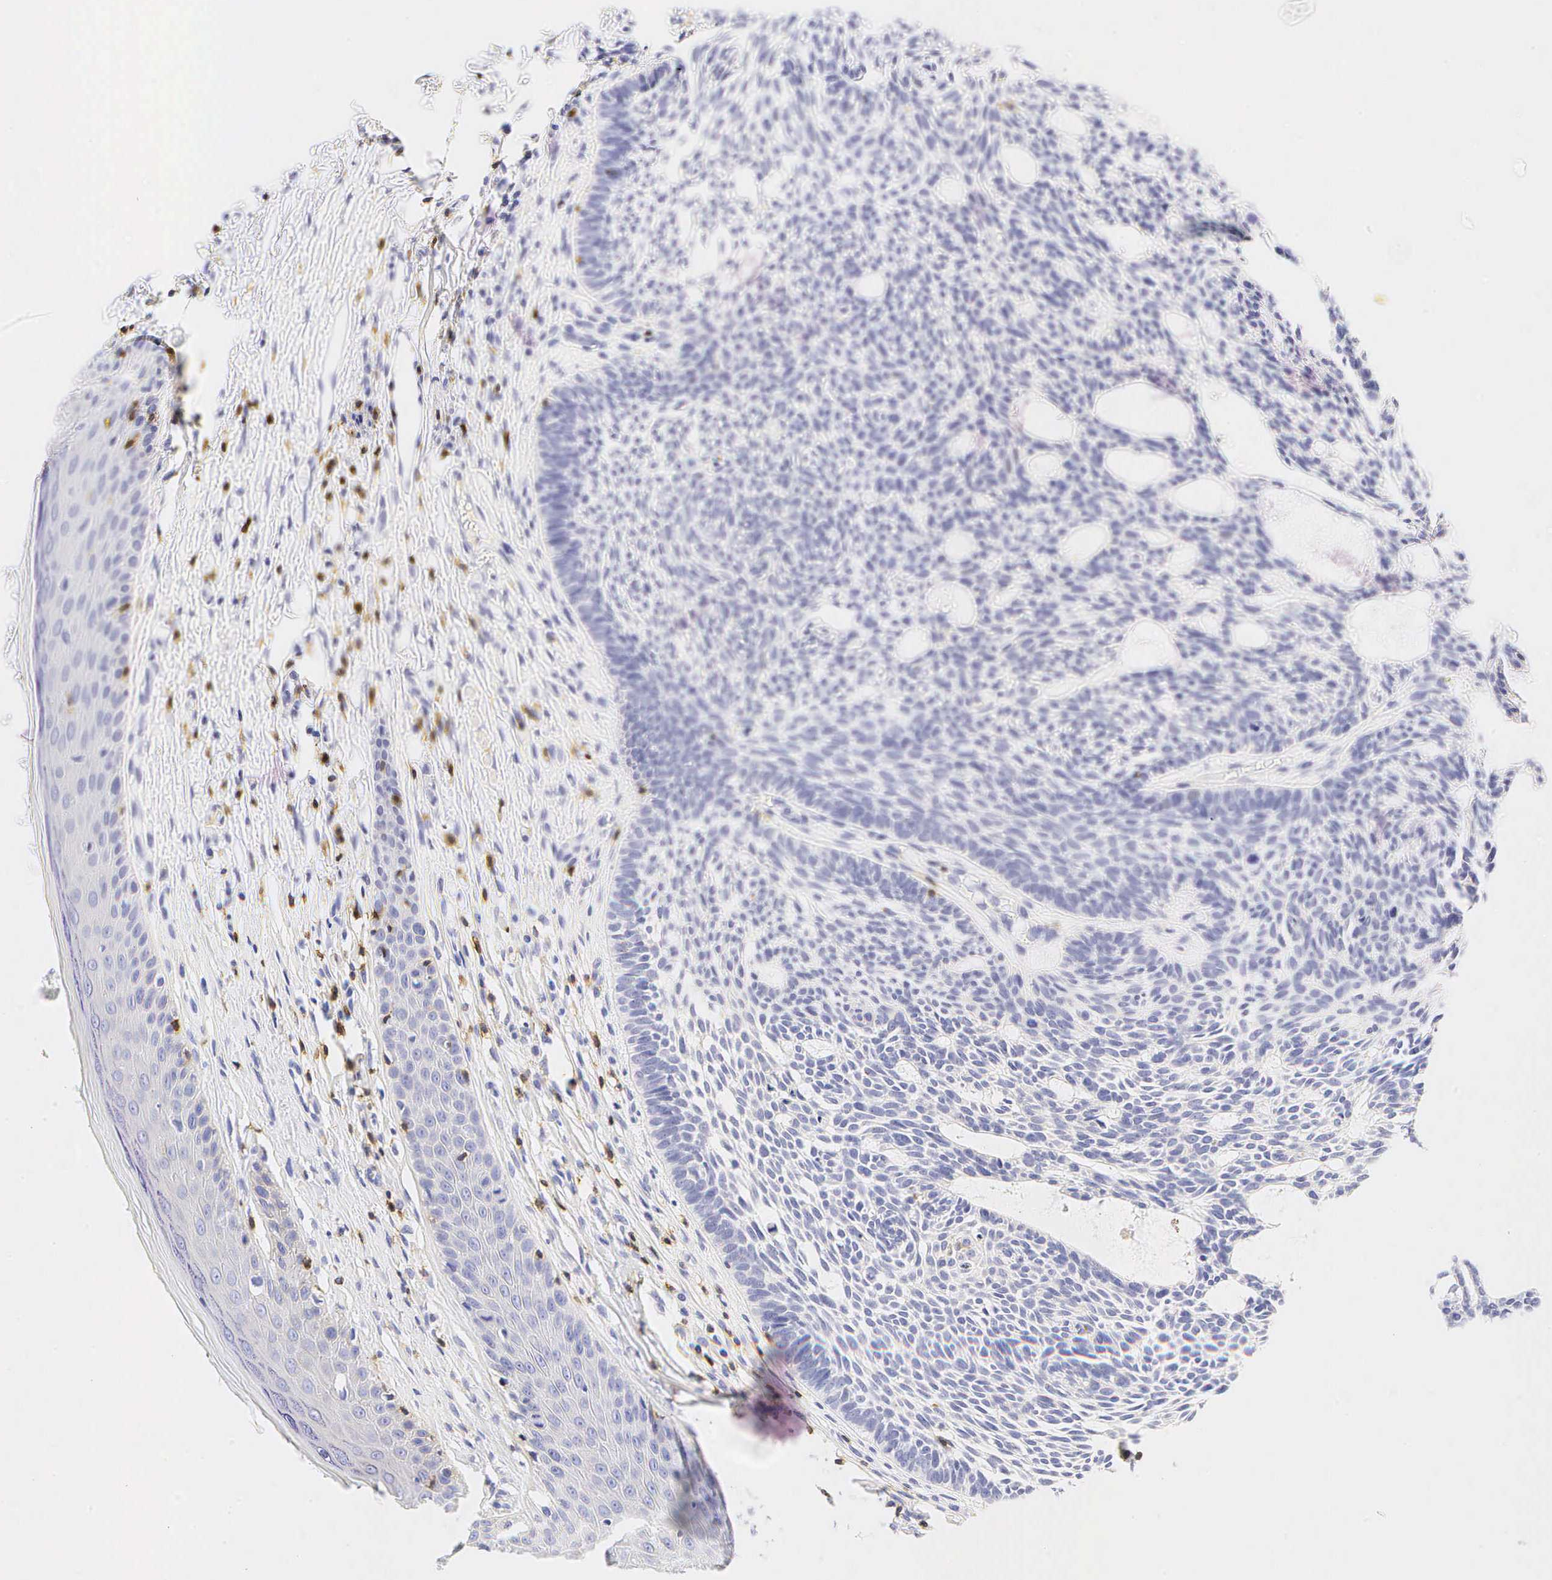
{"staining": {"intensity": "negative", "quantity": "none", "location": "none"}, "tissue": "skin cancer", "cell_type": "Tumor cells", "image_type": "cancer", "snomed": [{"axis": "morphology", "description": "Basal cell carcinoma"}, {"axis": "topography", "description": "Skin"}], "caption": "An immunohistochemistry (IHC) image of basal cell carcinoma (skin) is shown. There is no staining in tumor cells of basal cell carcinoma (skin).", "gene": "CD3E", "patient": {"sex": "male", "age": 58}}